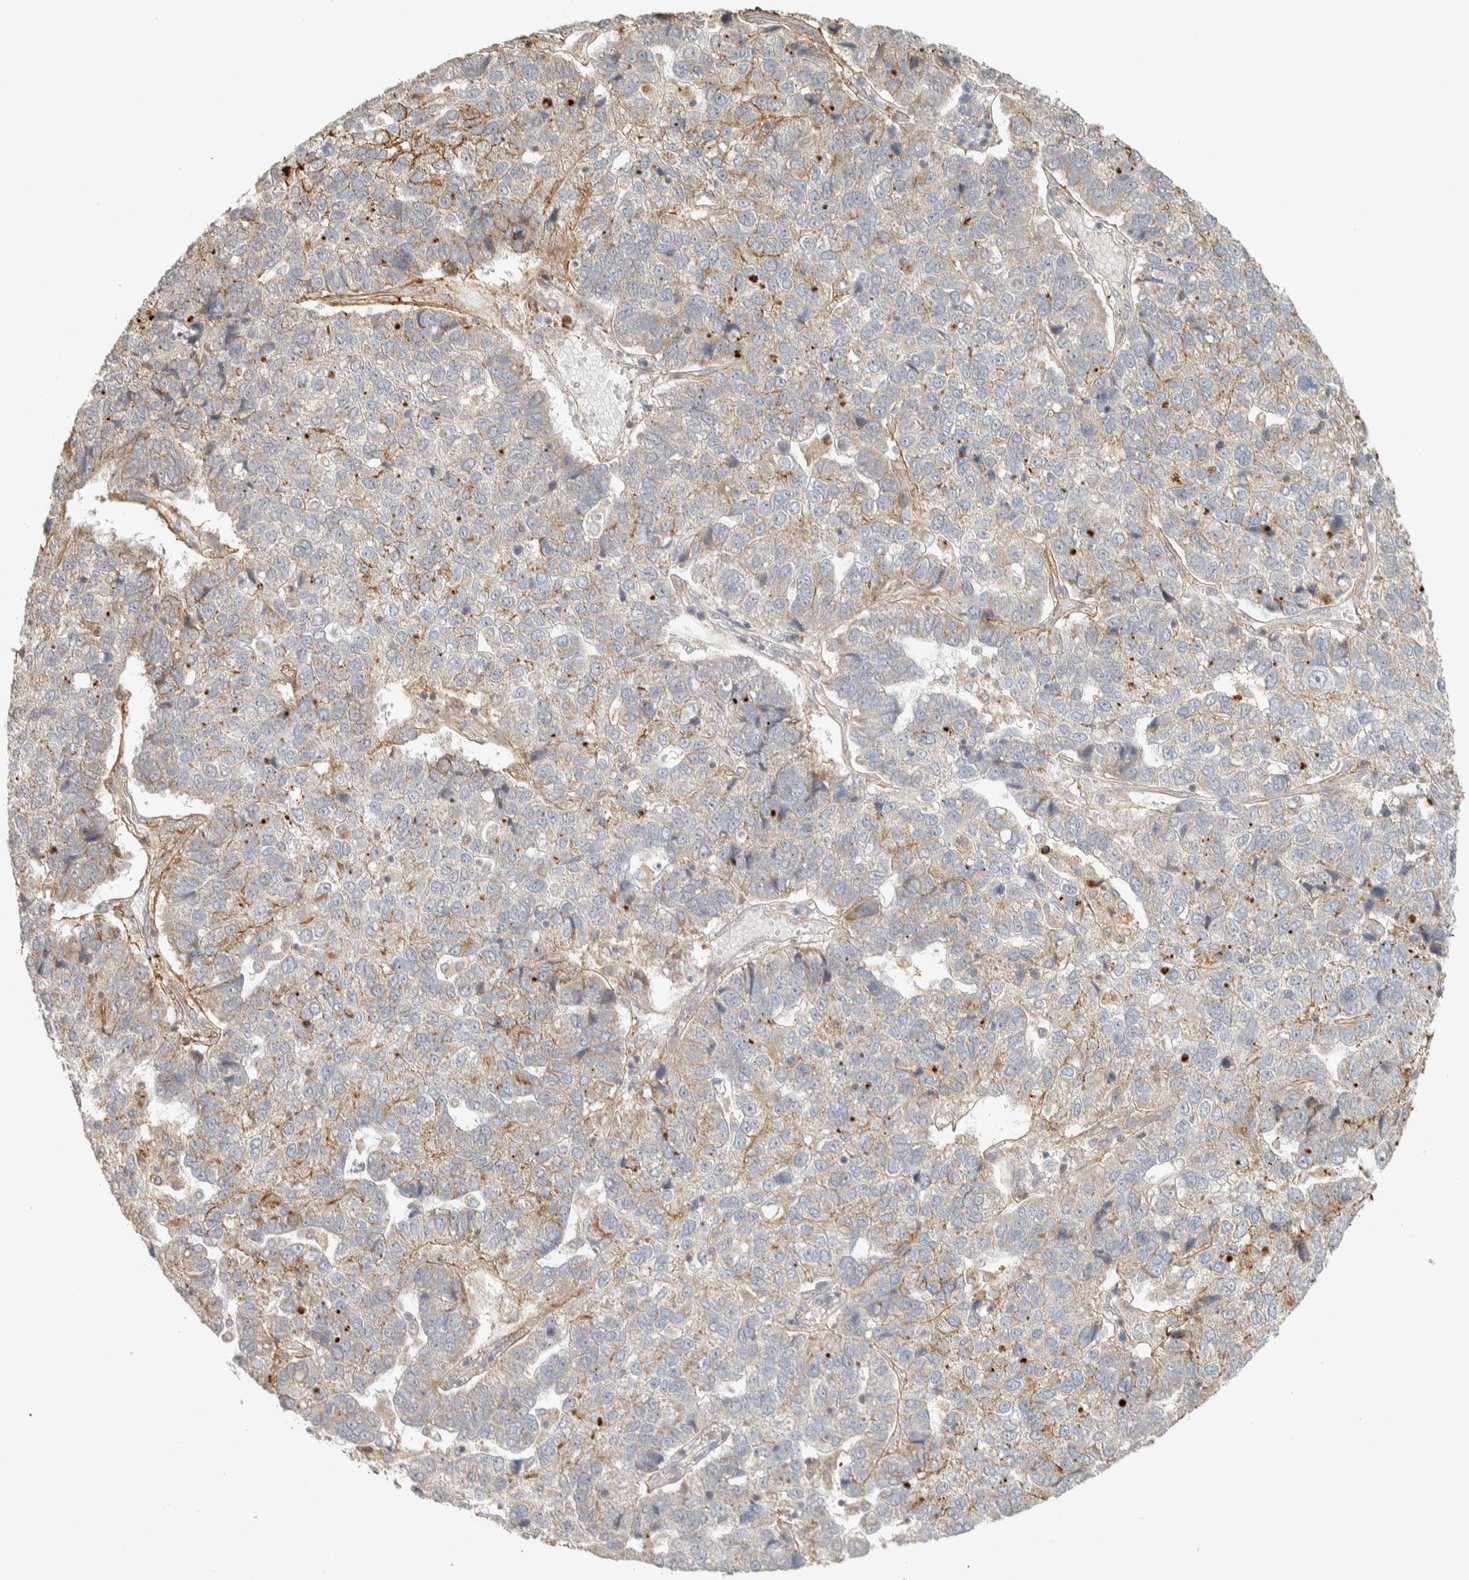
{"staining": {"intensity": "moderate", "quantity": "<25%", "location": "cytoplasmic/membranous"}, "tissue": "pancreatic cancer", "cell_type": "Tumor cells", "image_type": "cancer", "snomed": [{"axis": "morphology", "description": "Adenocarcinoma, NOS"}, {"axis": "topography", "description": "Pancreas"}], "caption": "Immunohistochemical staining of human pancreatic adenocarcinoma exhibits moderate cytoplasmic/membranous protein staining in approximately <25% of tumor cells. The staining was performed using DAB to visualize the protein expression in brown, while the nuclei were stained in blue with hematoxylin (Magnification: 20x).", "gene": "PDE7B", "patient": {"sex": "female", "age": 61}}